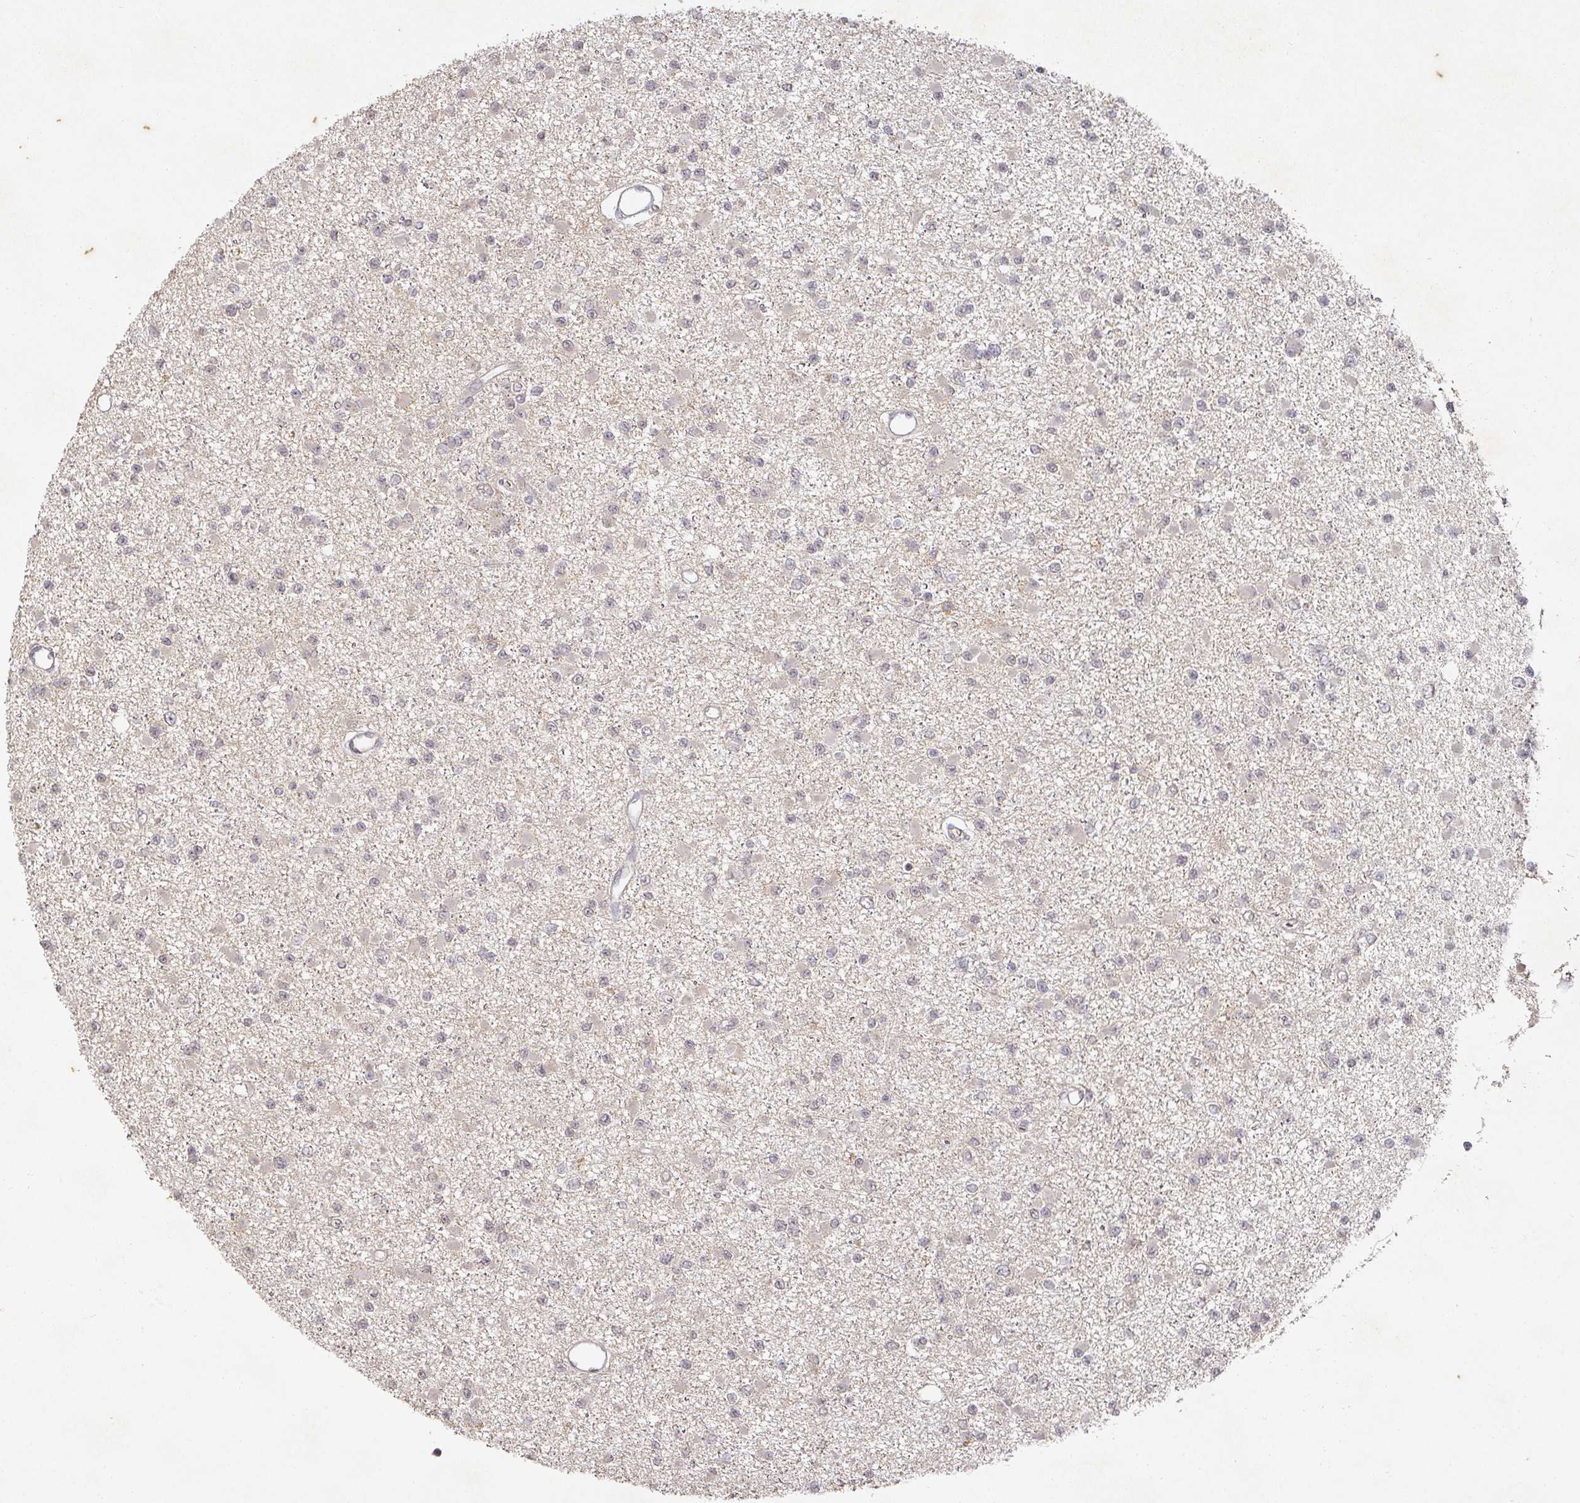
{"staining": {"intensity": "negative", "quantity": "none", "location": "none"}, "tissue": "glioma", "cell_type": "Tumor cells", "image_type": "cancer", "snomed": [{"axis": "morphology", "description": "Glioma, malignant, Low grade"}, {"axis": "topography", "description": "Brain"}], "caption": "Protein analysis of malignant glioma (low-grade) reveals no significant expression in tumor cells.", "gene": "CAPN5", "patient": {"sex": "female", "age": 22}}